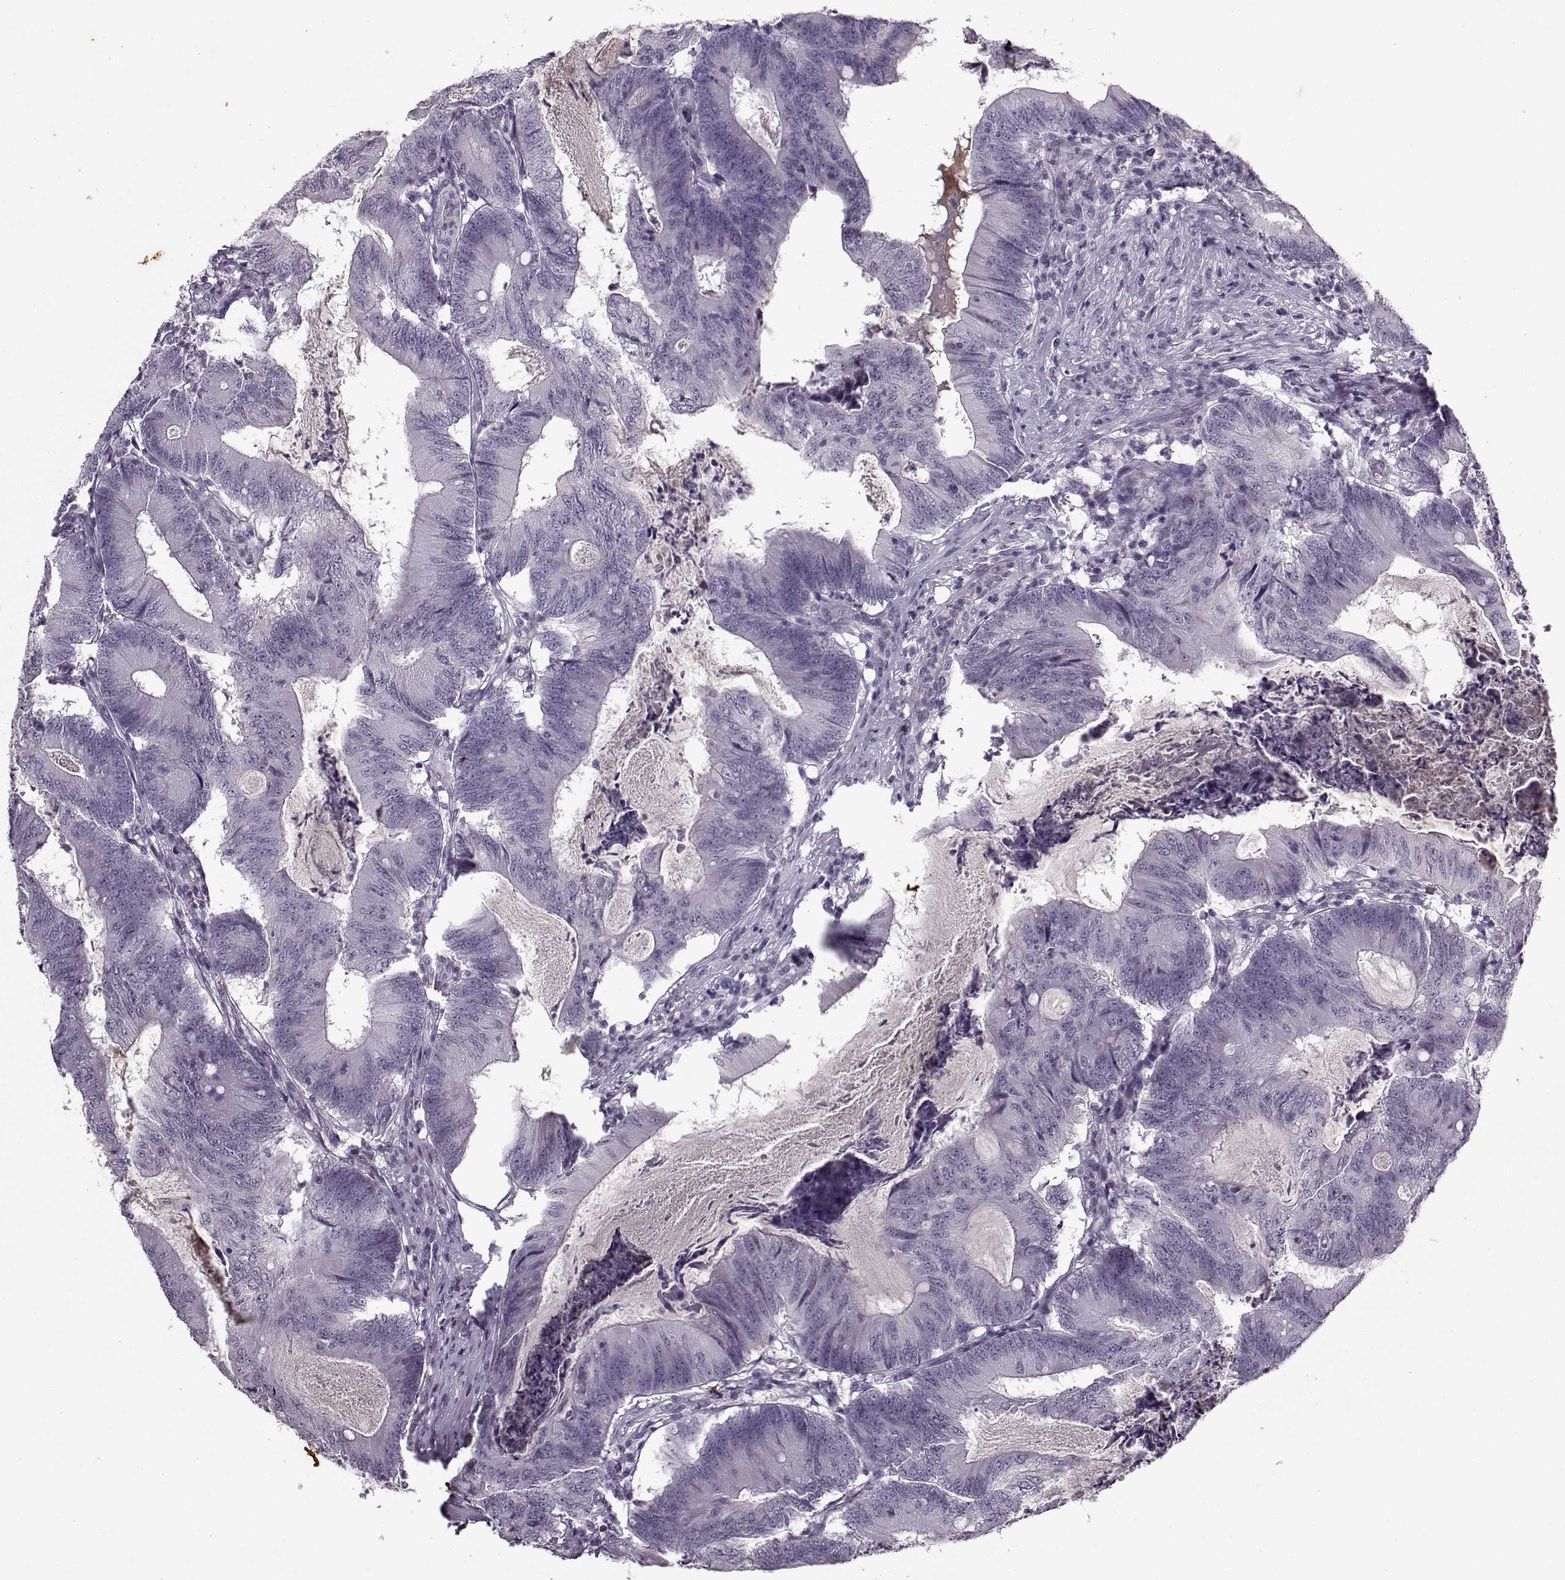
{"staining": {"intensity": "negative", "quantity": "none", "location": "none"}, "tissue": "colorectal cancer", "cell_type": "Tumor cells", "image_type": "cancer", "snomed": [{"axis": "morphology", "description": "Adenocarcinoma, NOS"}, {"axis": "topography", "description": "Colon"}], "caption": "This is an immunohistochemistry (IHC) photomicrograph of human adenocarcinoma (colorectal). There is no staining in tumor cells.", "gene": "KRT9", "patient": {"sex": "female", "age": 70}}